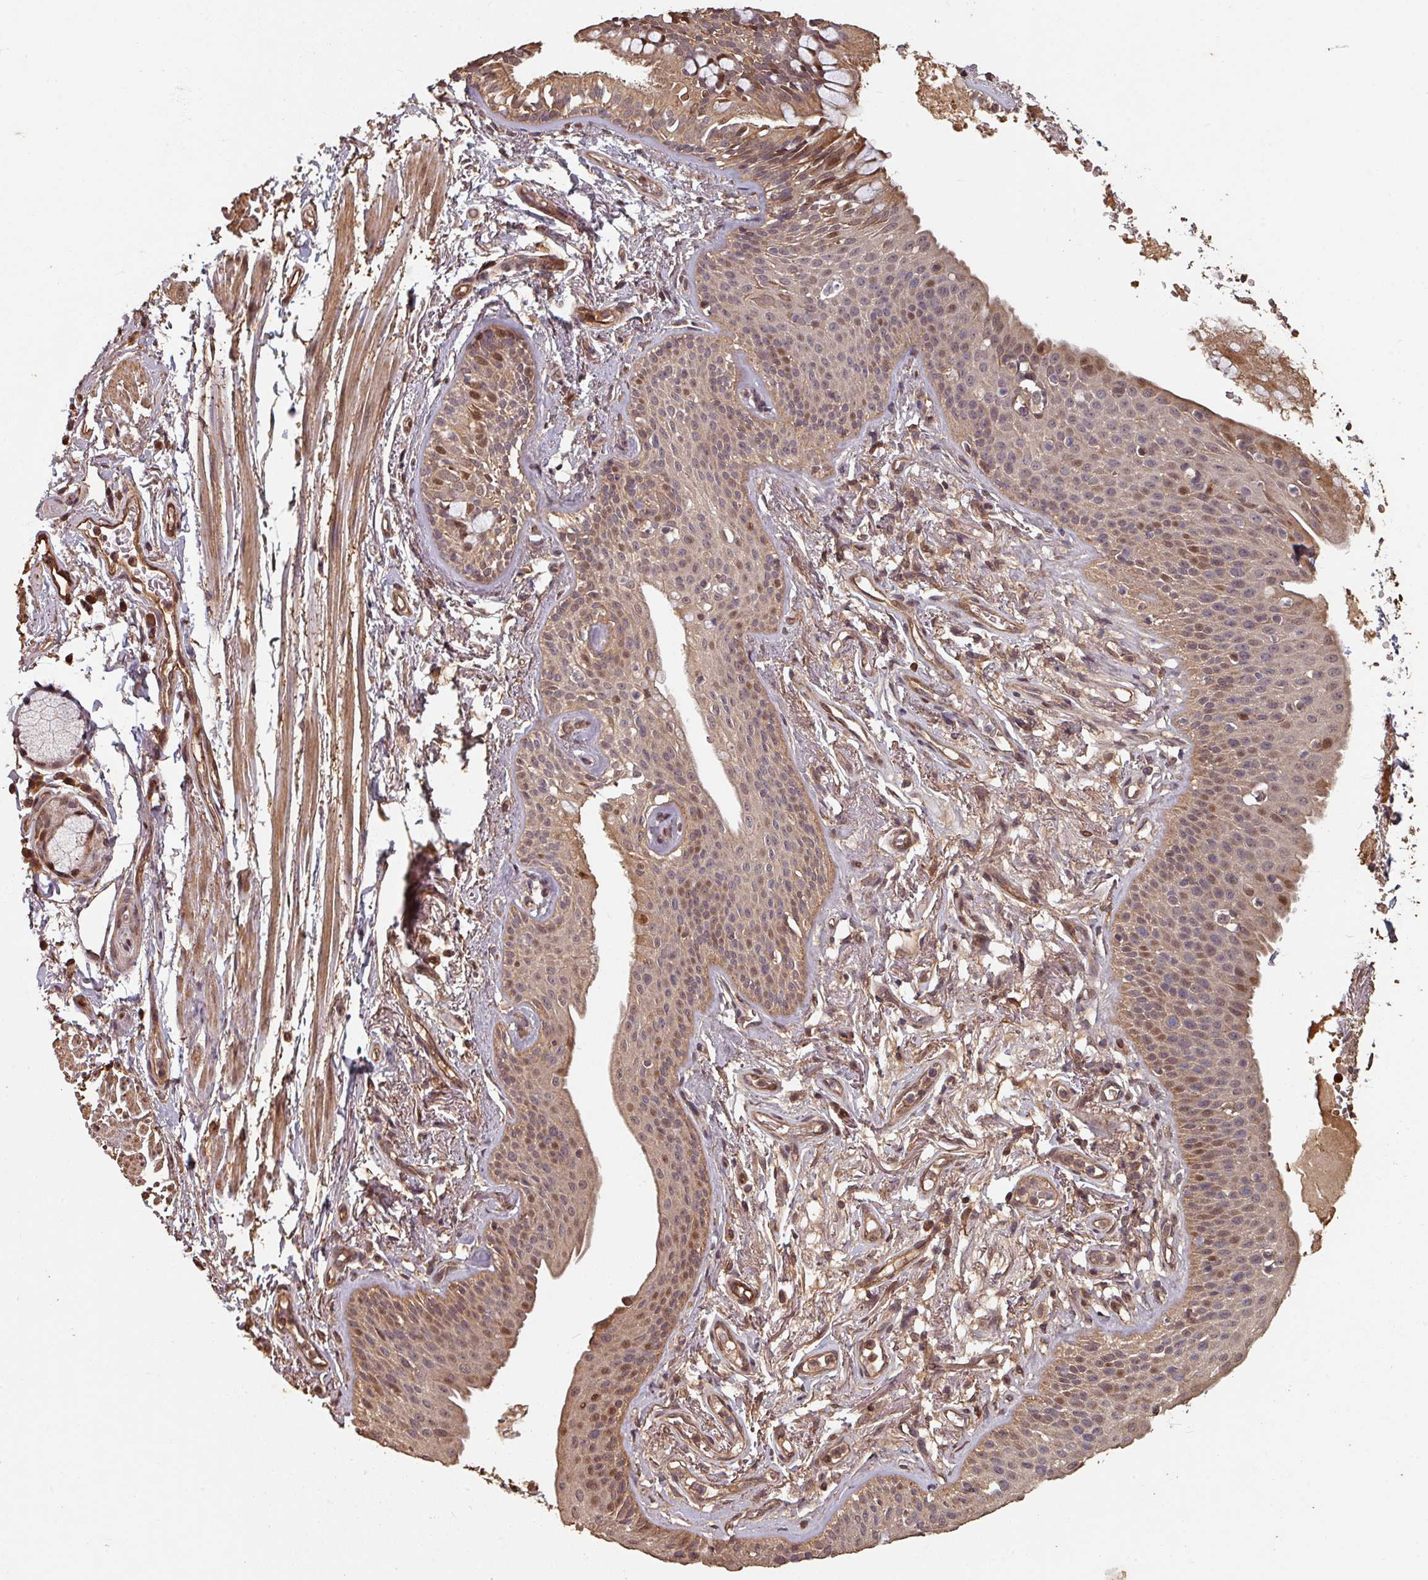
{"staining": {"intensity": "strong", "quantity": "25%-75%", "location": "cytoplasmic/membranous,nuclear"}, "tissue": "bronchus", "cell_type": "Respiratory epithelial cells", "image_type": "normal", "snomed": [{"axis": "morphology", "description": "Normal tissue, NOS"}, {"axis": "topography", "description": "Bronchus"}], "caption": "Immunohistochemistry (IHC) image of unremarkable bronchus: bronchus stained using immunohistochemistry (IHC) exhibits high levels of strong protein expression localized specifically in the cytoplasmic/membranous,nuclear of respiratory epithelial cells, appearing as a cytoplasmic/membranous,nuclear brown color.", "gene": "EID1", "patient": {"sex": "male", "age": 70}}